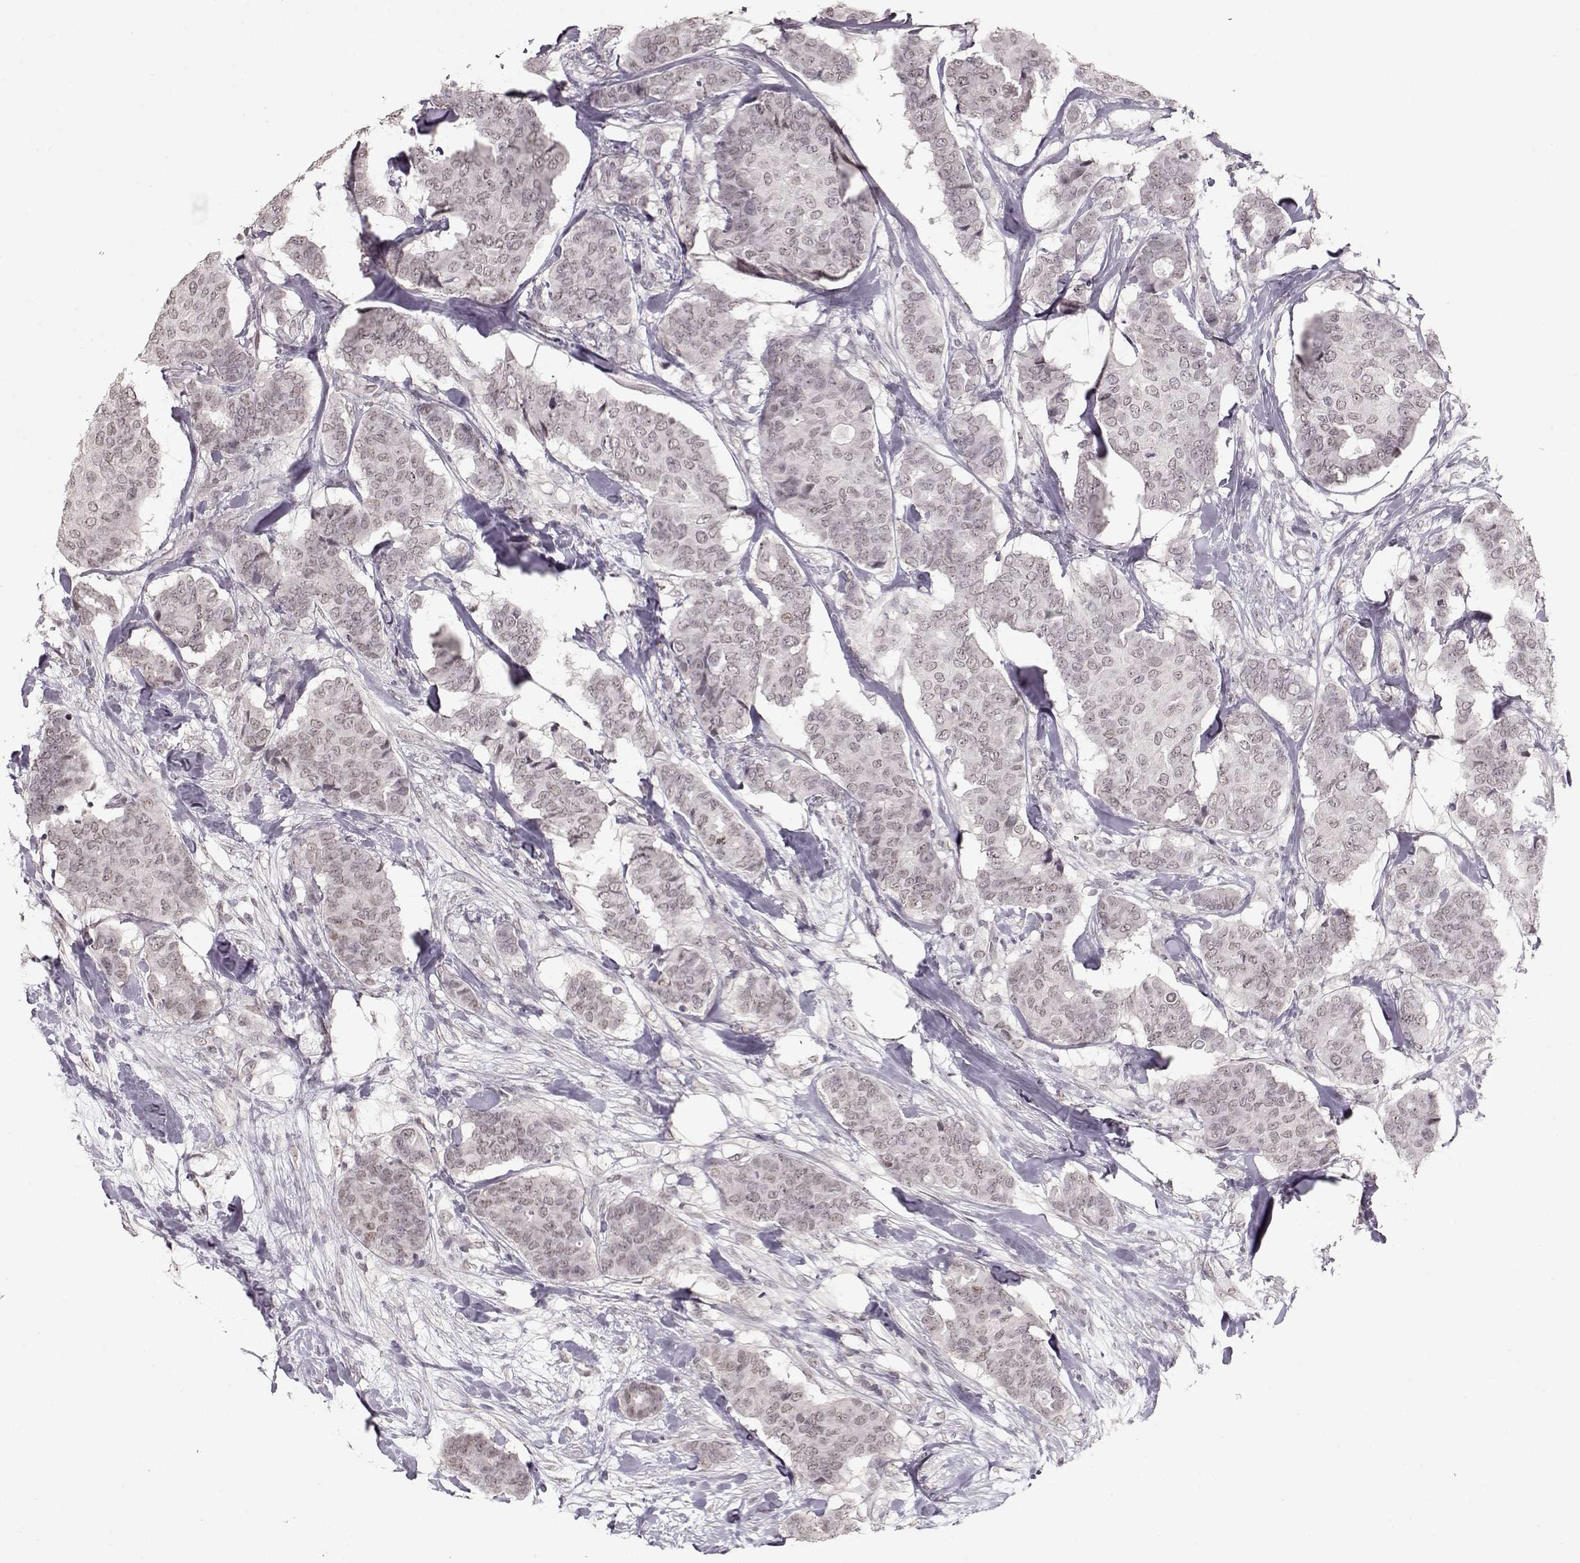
{"staining": {"intensity": "weak", "quantity": "<25%", "location": "nuclear"}, "tissue": "breast cancer", "cell_type": "Tumor cells", "image_type": "cancer", "snomed": [{"axis": "morphology", "description": "Duct carcinoma"}, {"axis": "topography", "description": "Breast"}], "caption": "The histopathology image displays no significant expression in tumor cells of invasive ductal carcinoma (breast).", "gene": "PCP4", "patient": {"sex": "female", "age": 75}}